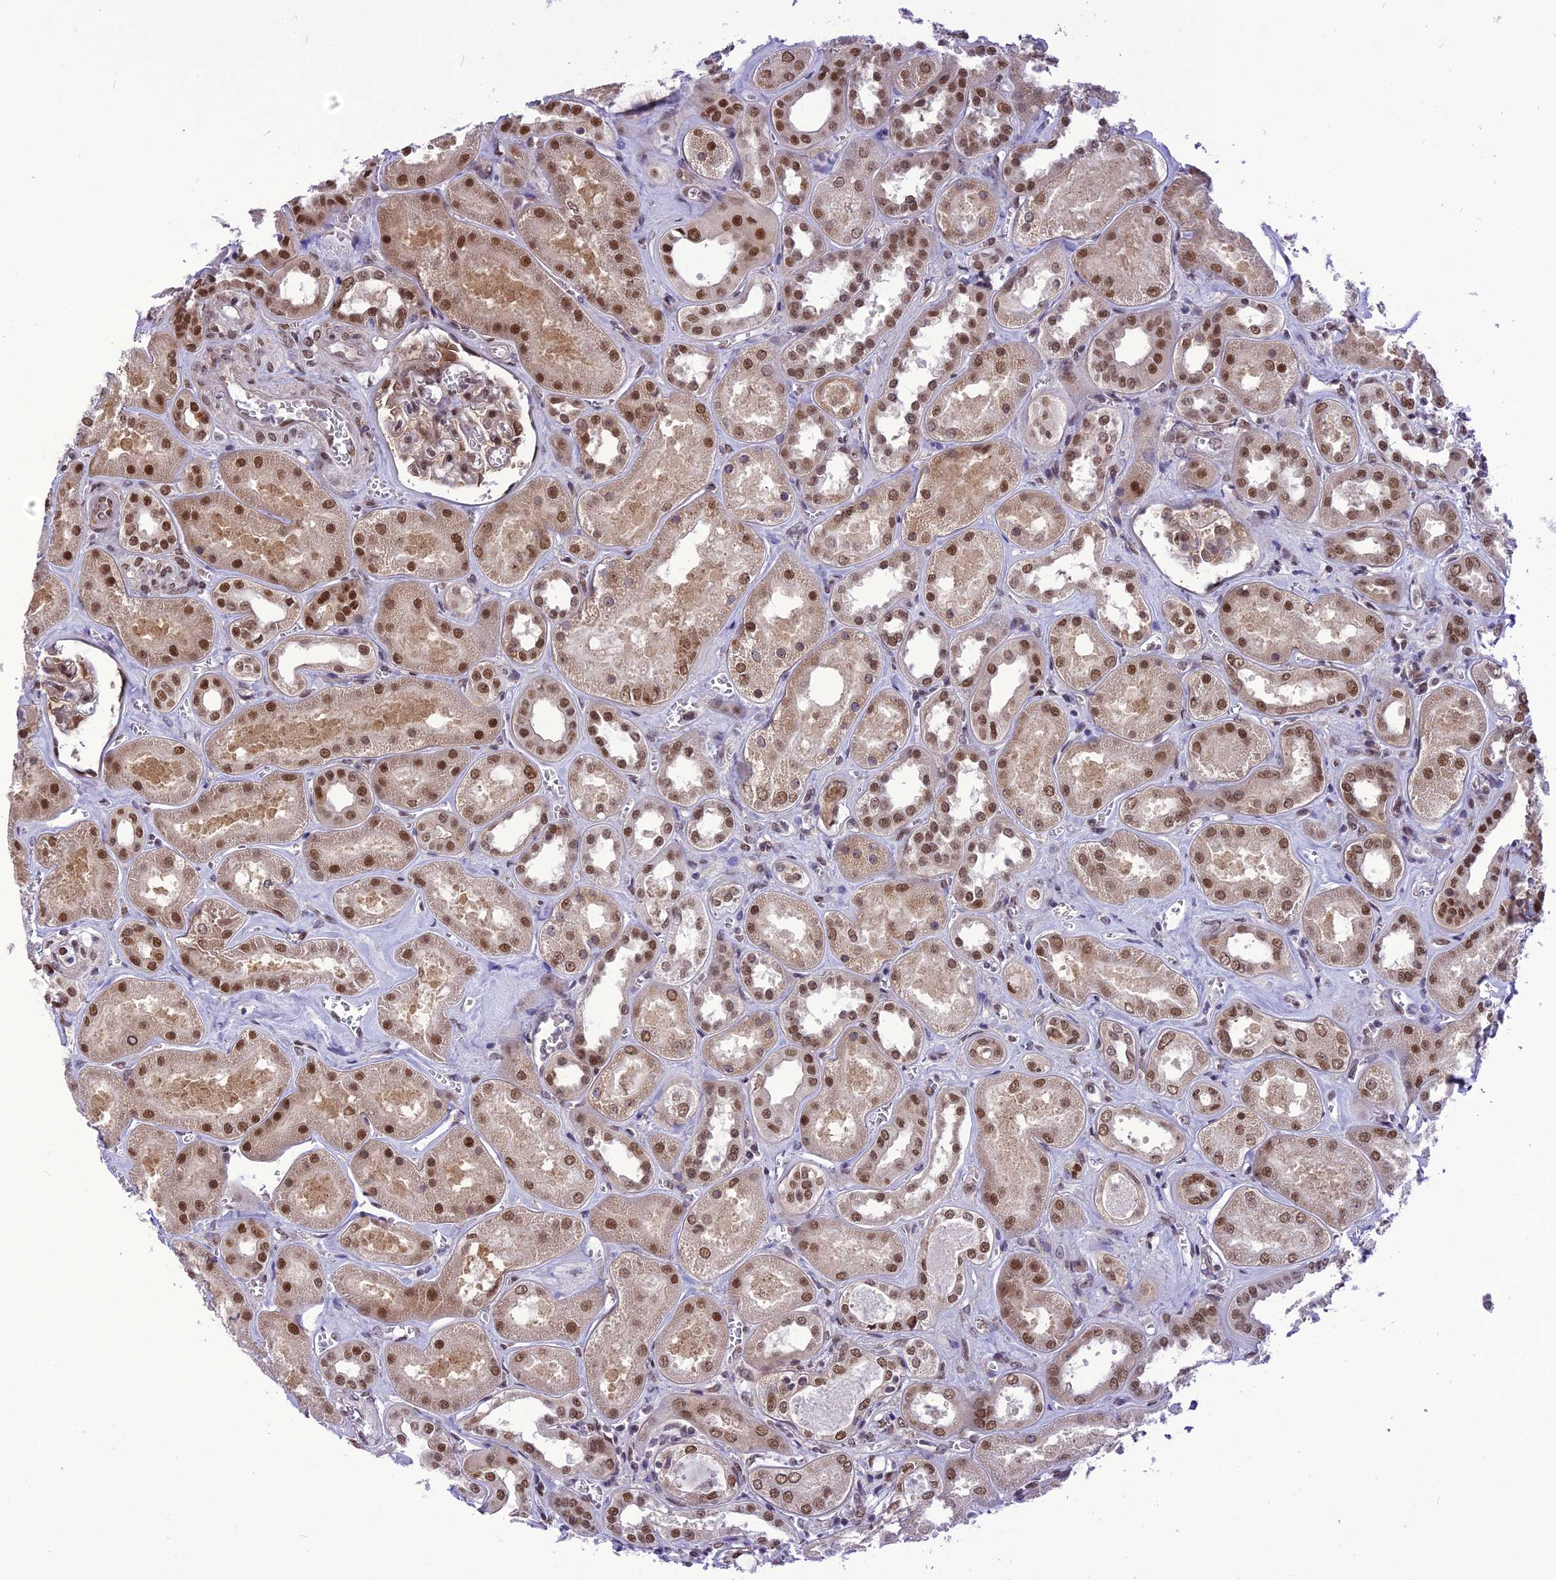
{"staining": {"intensity": "moderate", "quantity": ">75%", "location": "nuclear"}, "tissue": "kidney", "cell_type": "Cells in glomeruli", "image_type": "normal", "snomed": [{"axis": "morphology", "description": "Normal tissue, NOS"}, {"axis": "morphology", "description": "Adenocarcinoma, NOS"}, {"axis": "topography", "description": "Kidney"}], "caption": "Approximately >75% of cells in glomeruli in benign human kidney demonstrate moderate nuclear protein expression as visualized by brown immunohistochemical staining.", "gene": "RTRAF", "patient": {"sex": "female", "age": 68}}